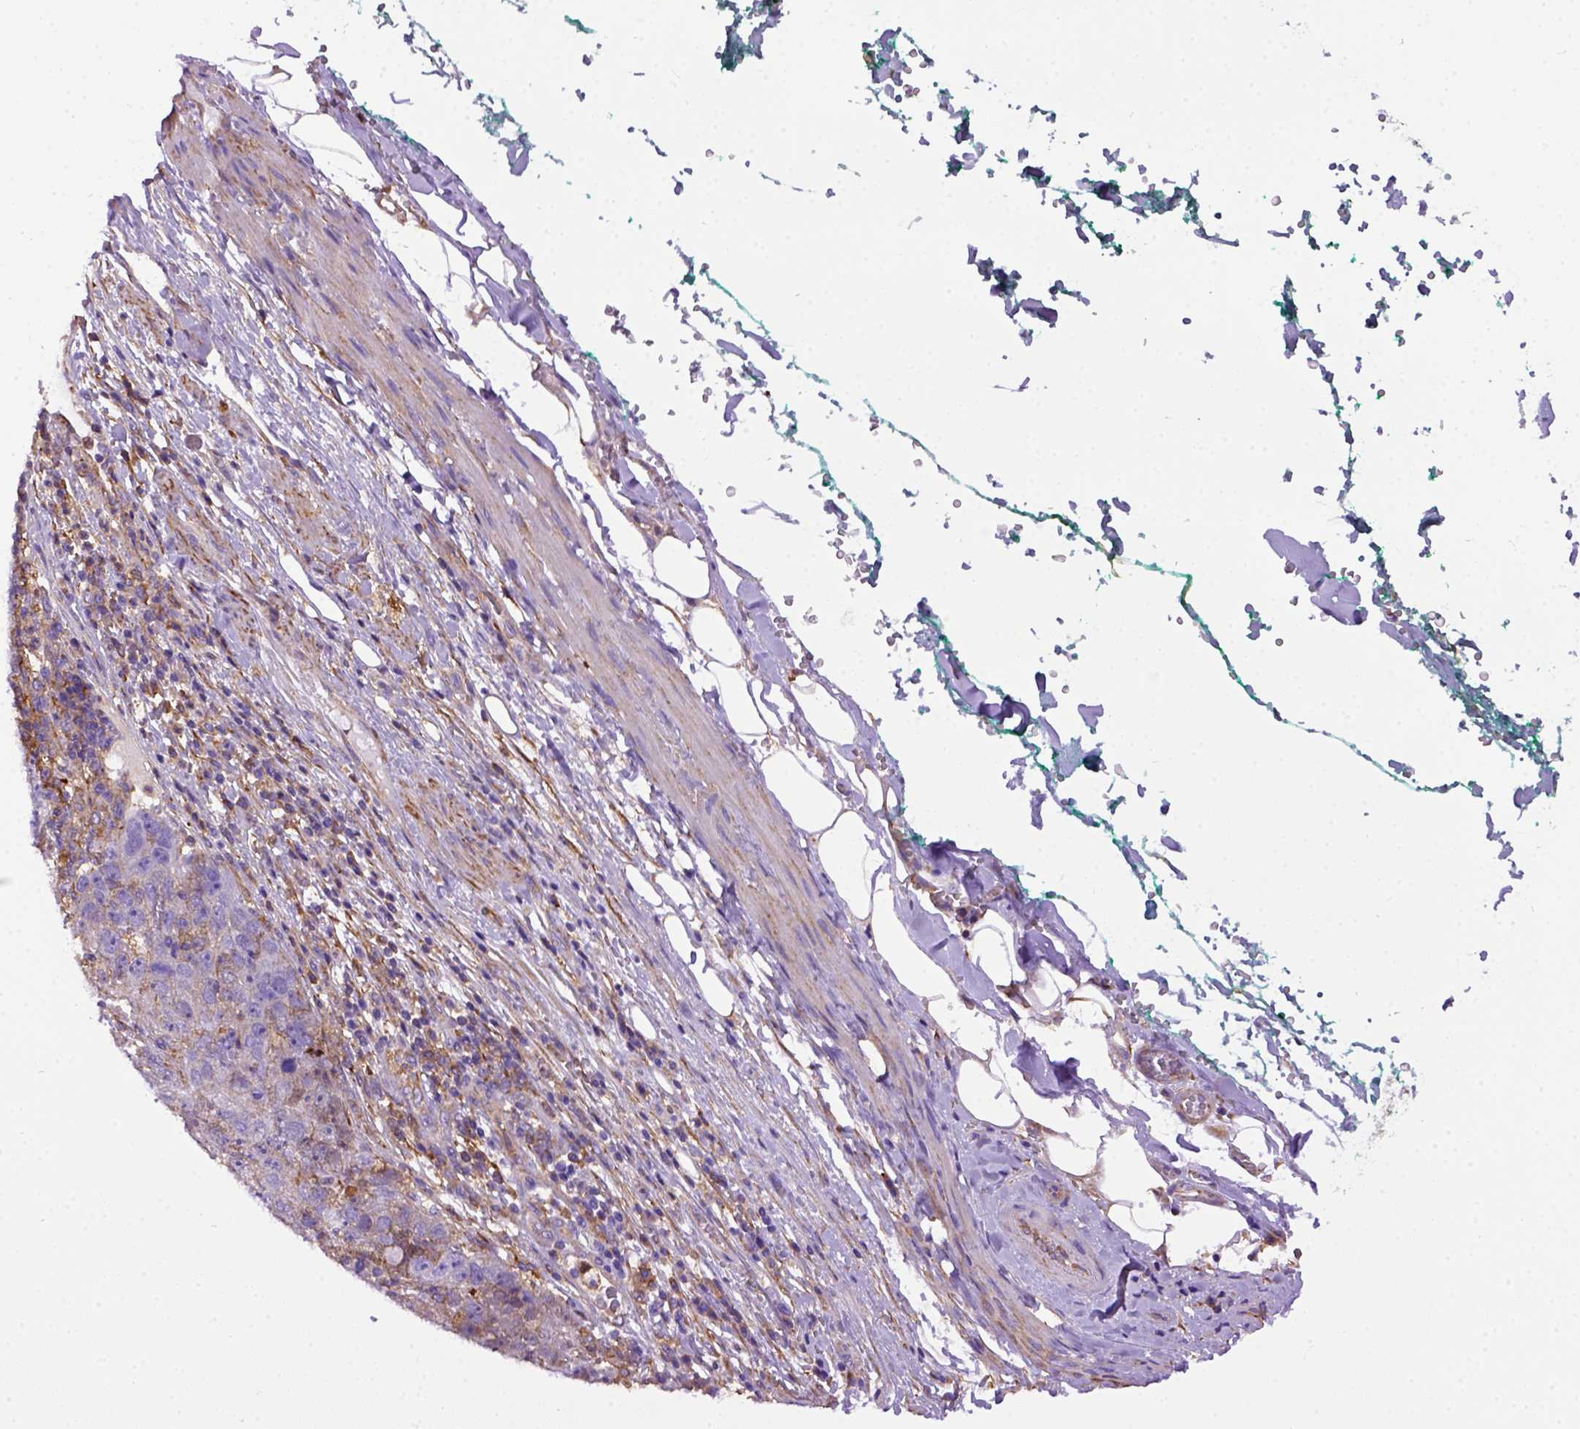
{"staining": {"intensity": "weak", "quantity": "<25%", "location": "cytoplasmic/membranous"}, "tissue": "pancreatic cancer", "cell_type": "Tumor cells", "image_type": "cancer", "snomed": [{"axis": "morphology", "description": "Adenocarcinoma, NOS"}, {"axis": "topography", "description": "Pancreas"}], "caption": "Tumor cells show no significant positivity in pancreatic adenocarcinoma. The staining was performed using DAB (3,3'-diaminobenzidine) to visualize the protein expression in brown, while the nuclei were stained in blue with hematoxylin (Magnification: 20x).", "gene": "MVP", "patient": {"sex": "female", "age": 61}}